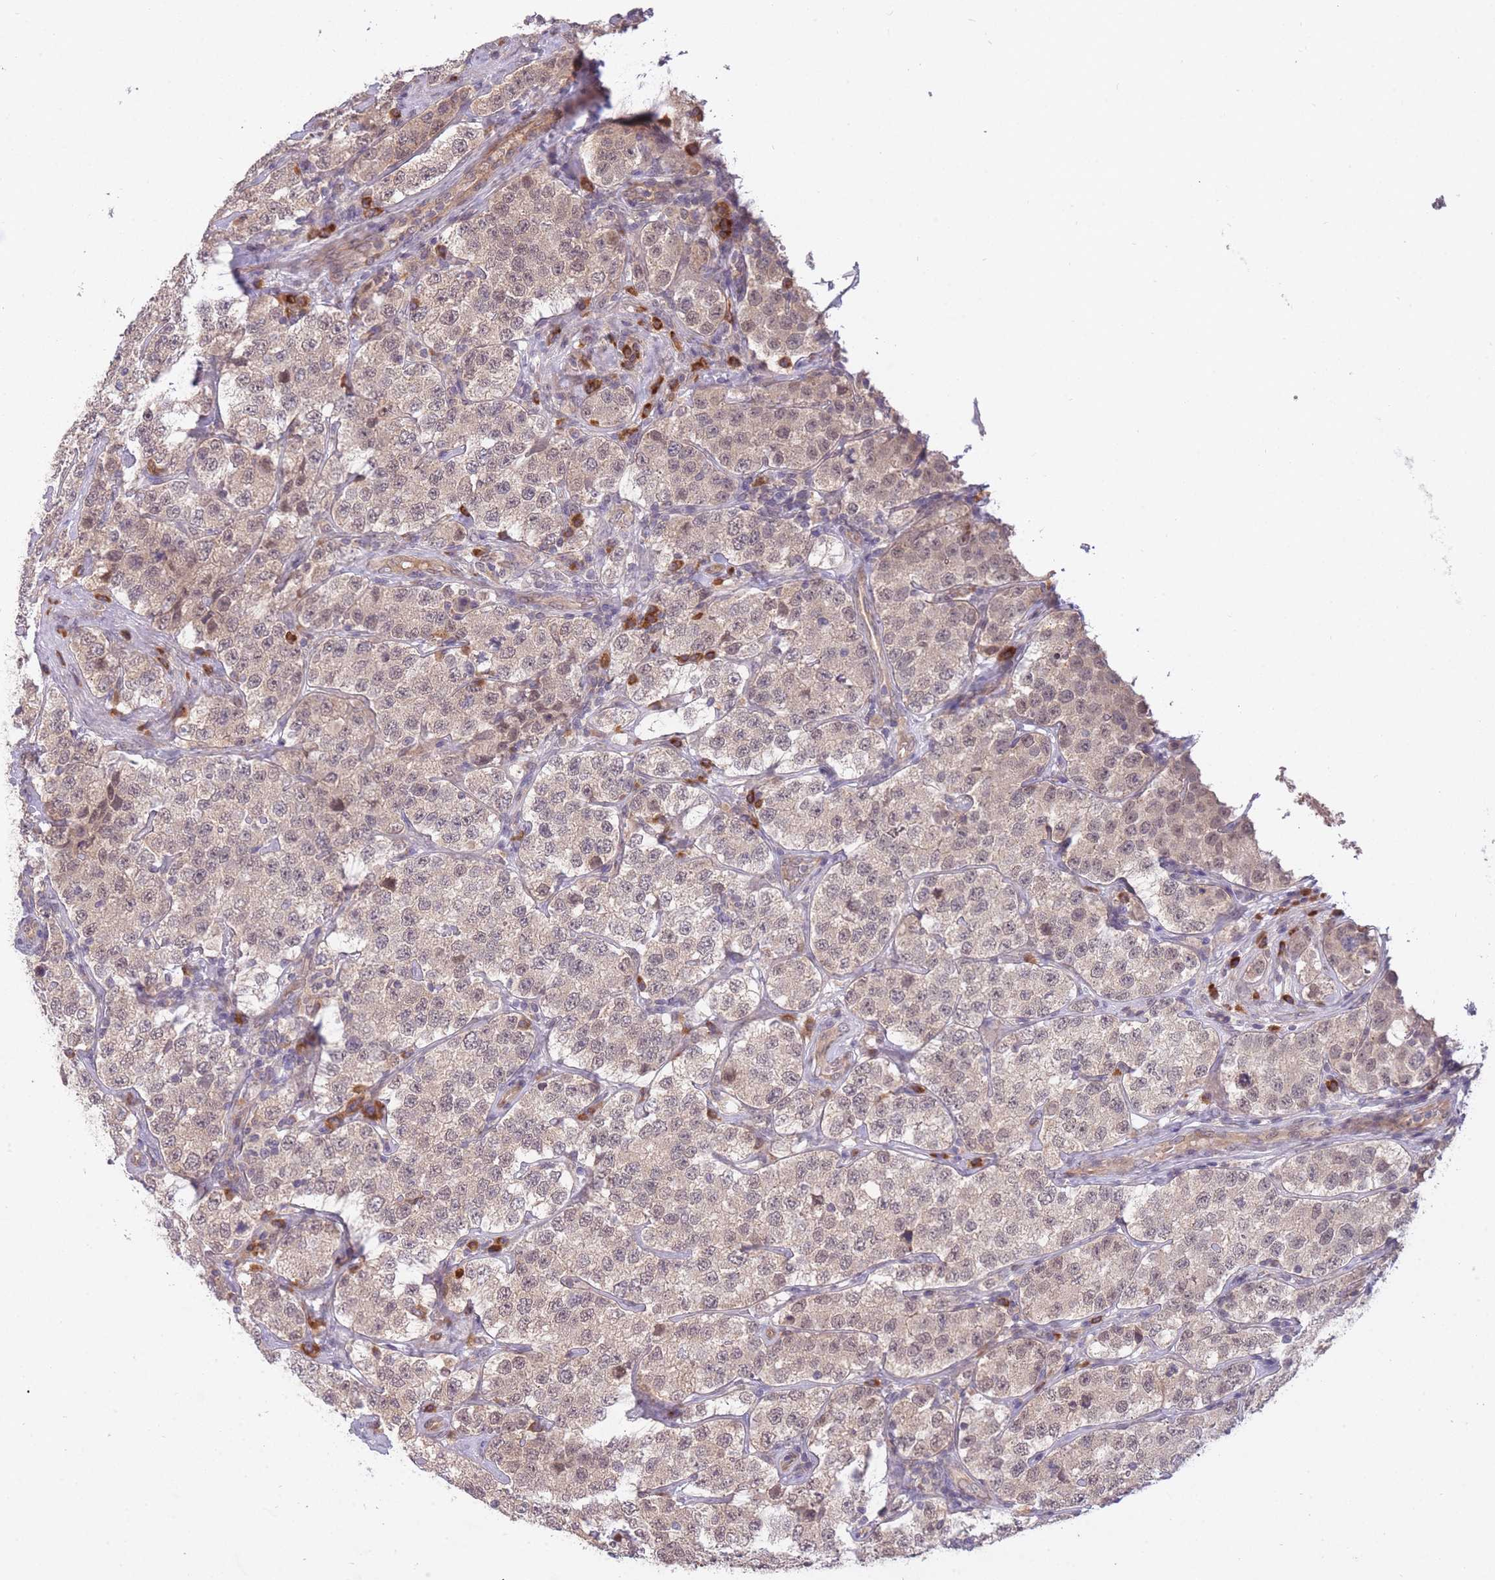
{"staining": {"intensity": "weak", "quantity": "25%-75%", "location": "cytoplasmic/membranous,nuclear"}, "tissue": "testis cancer", "cell_type": "Tumor cells", "image_type": "cancer", "snomed": [{"axis": "morphology", "description": "Seminoma, NOS"}, {"axis": "topography", "description": "Testis"}], "caption": "Protein expression analysis of human testis seminoma reveals weak cytoplasmic/membranous and nuclear positivity in approximately 25%-75% of tumor cells.", "gene": "SMC6", "patient": {"sex": "male", "age": 34}}